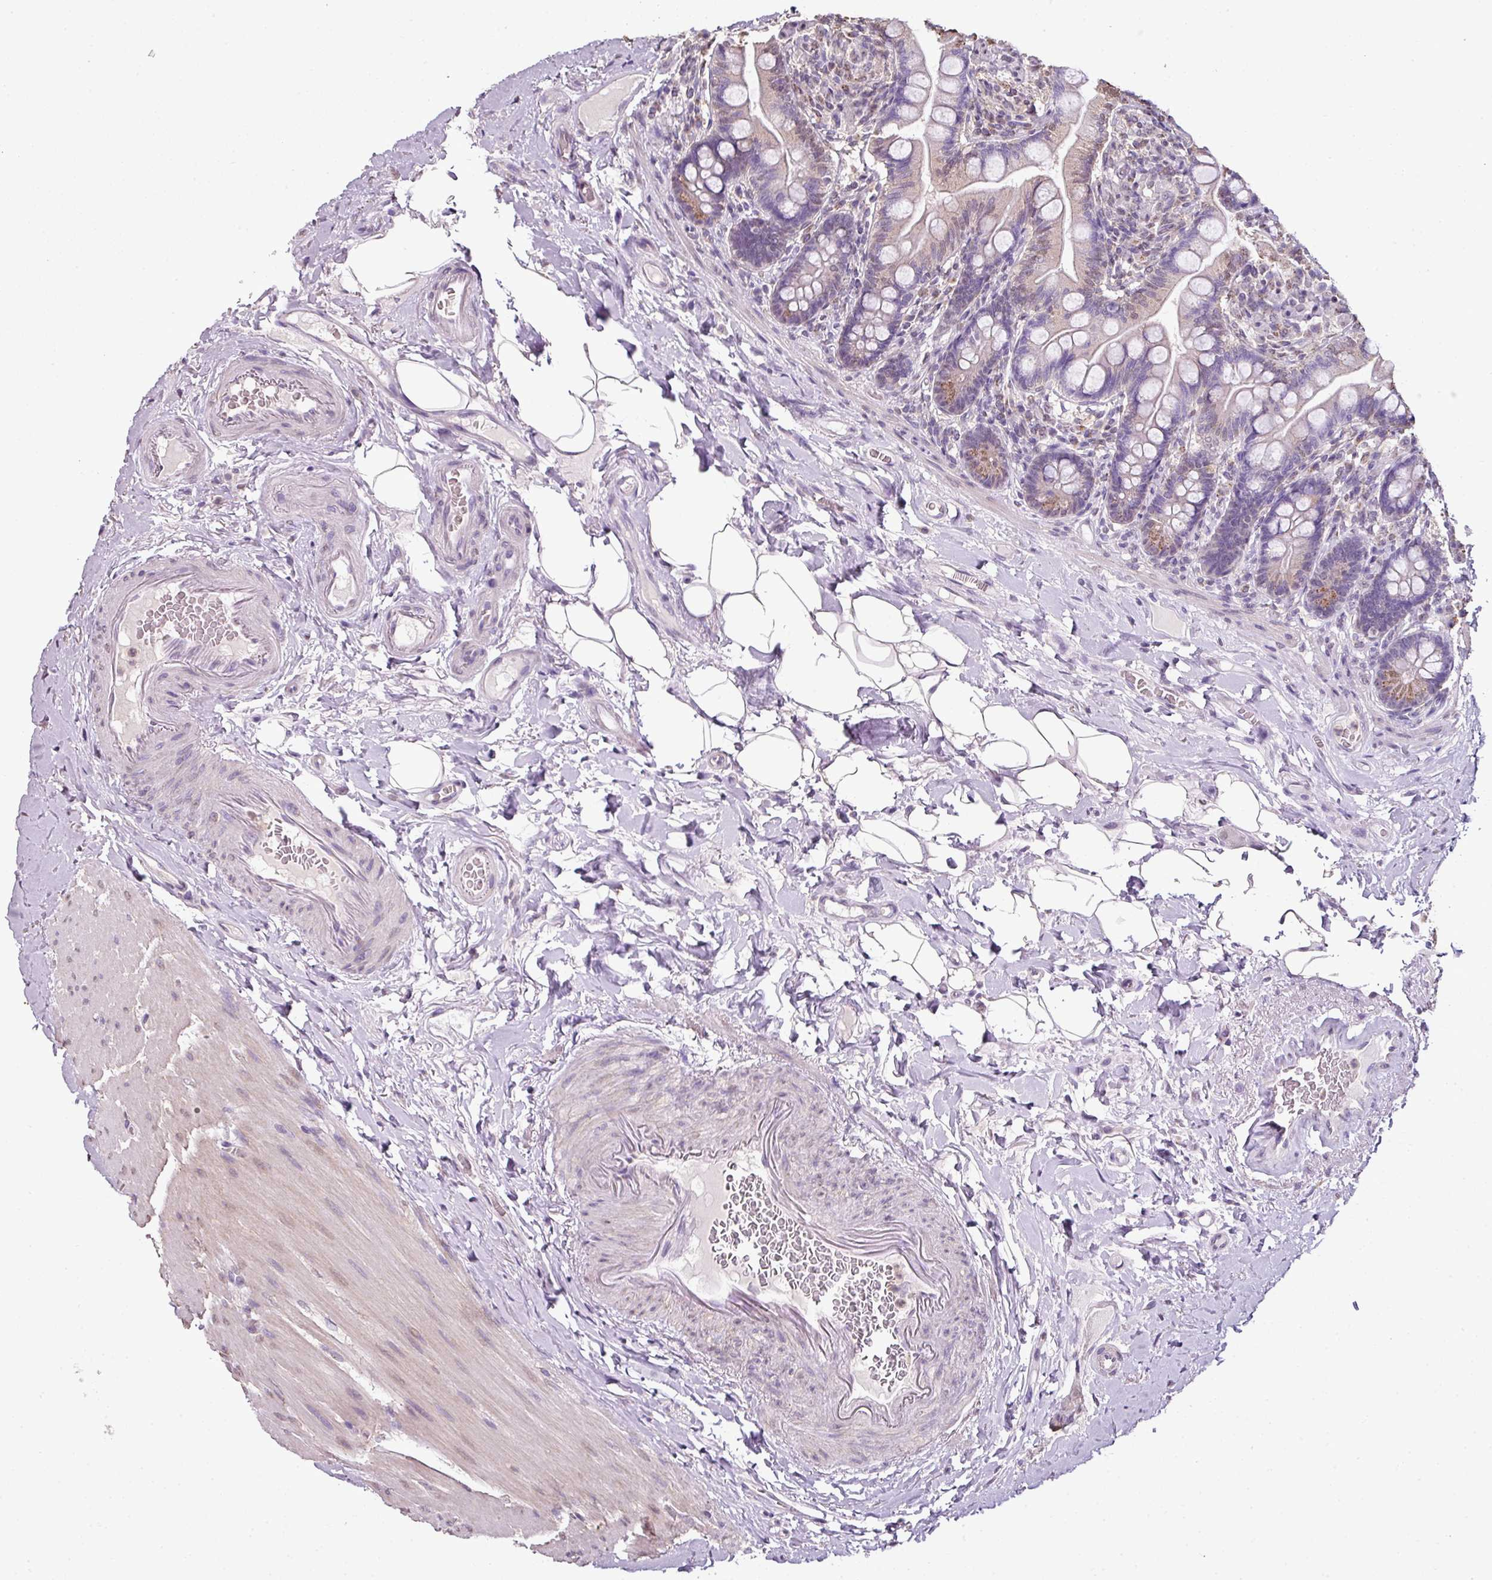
{"staining": {"intensity": "moderate", "quantity": "25%-75%", "location": "cytoplasmic/membranous"}, "tissue": "small intestine", "cell_type": "Glandular cells", "image_type": "normal", "snomed": [{"axis": "morphology", "description": "Normal tissue, NOS"}, {"axis": "topography", "description": "Small intestine"}], "caption": "Immunohistochemistry (IHC) photomicrograph of benign small intestine: small intestine stained using IHC shows medium levels of moderate protein expression localized specifically in the cytoplasmic/membranous of glandular cells, appearing as a cytoplasmic/membranous brown color.", "gene": "JPH2", "patient": {"sex": "female", "age": 64}}